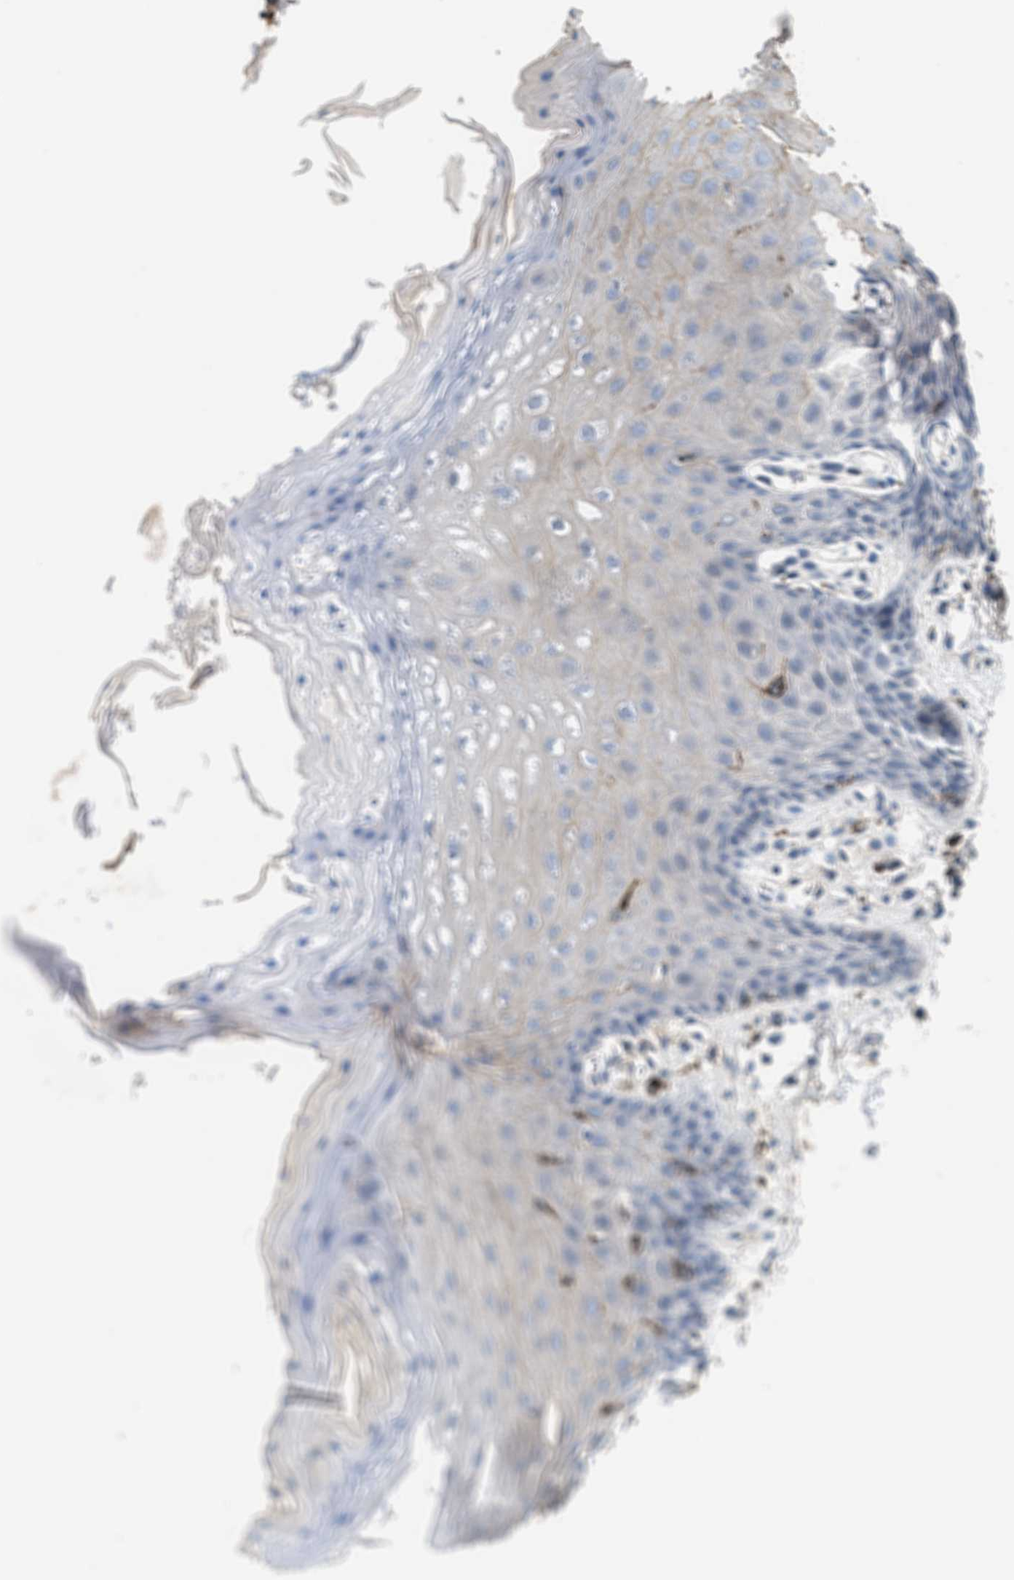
{"staining": {"intensity": "weak", "quantity": "<25%", "location": "cytoplasmic/membranous"}, "tissue": "oral mucosa", "cell_type": "Squamous epithelial cells", "image_type": "normal", "snomed": [{"axis": "morphology", "description": "Normal tissue, NOS"}, {"axis": "morphology", "description": "Squamous cell carcinoma, NOS"}, {"axis": "topography", "description": "Oral tissue"}, {"axis": "topography", "description": "Head-Neck"}], "caption": "DAB (3,3'-diaminobenzidine) immunohistochemical staining of unremarkable oral mucosa reveals no significant expression in squamous epithelial cells.", "gene": "BMPR2", "patient": {"sex": "male", "age": 71}}